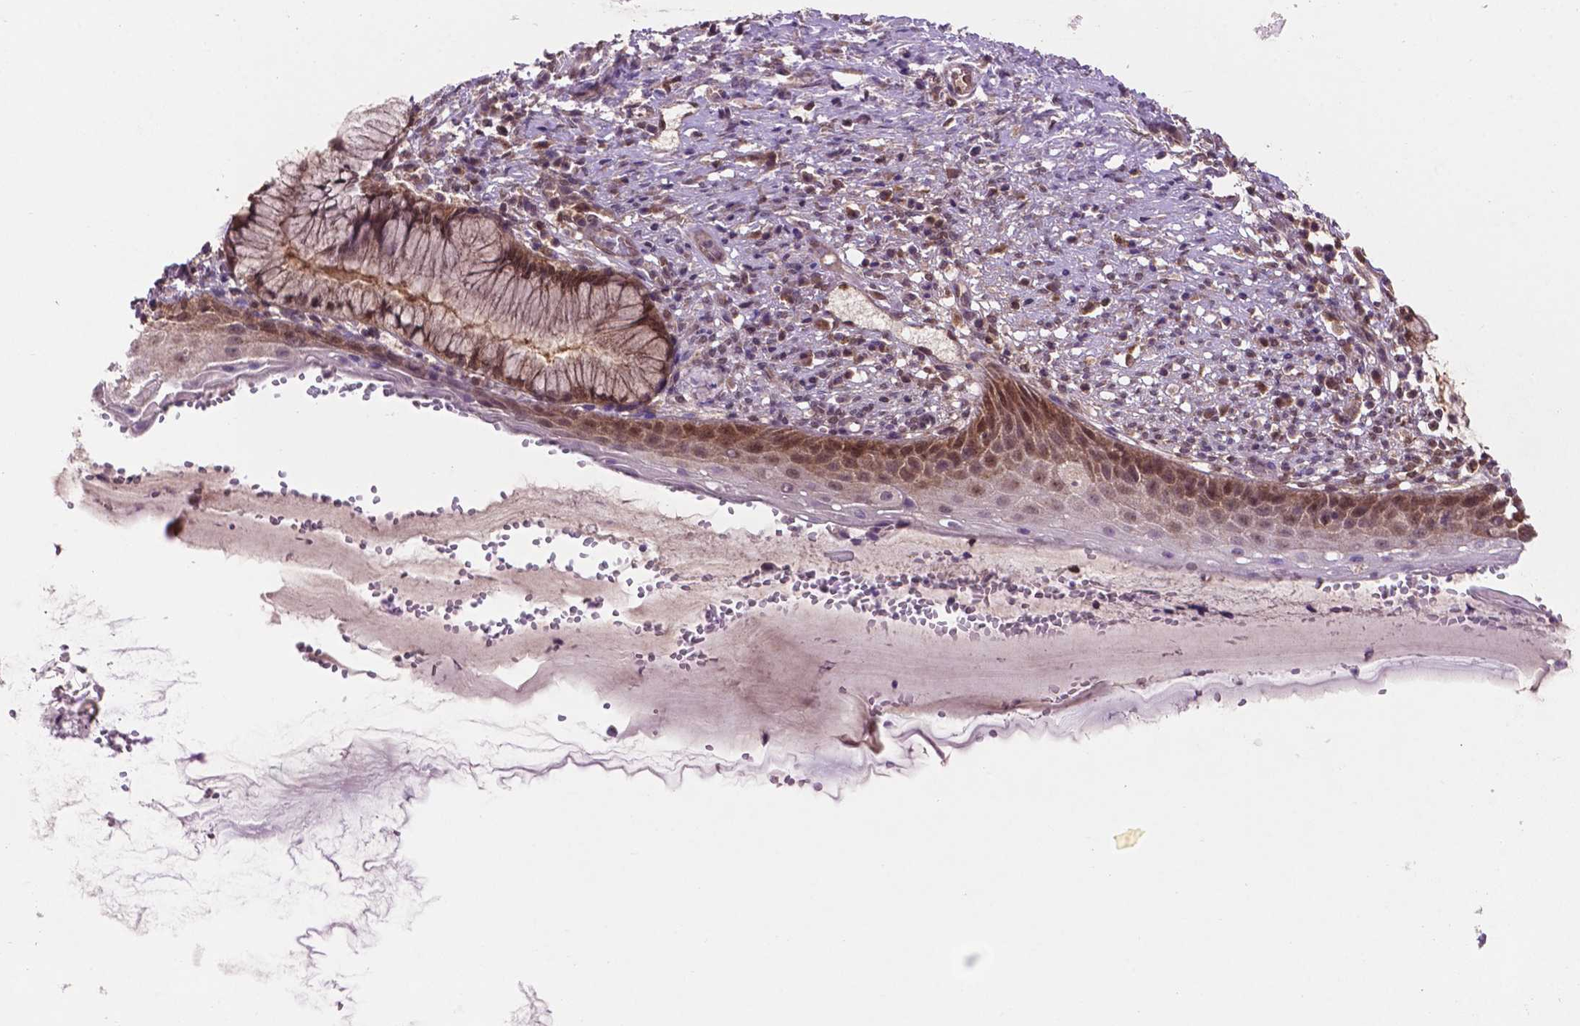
{"staining": {"intensity": "weak", "quantity": "25%-75%", "location": "cytoplasmic/membranous,nuclear"}, "tissue": "cervix", "cell_type": "Glandular cells", "image_type": "normal", "snomed": [{"axis": "morphology", "description": "Normal tissue, NOS"}, {"axis": "topography", "description": "Cervix"}], "caption": "This is a histology image of immunohistochemistry staining of benign cervix, which shows weak expression in the cytoplasmic/membranous,nuclear of glandular cells.", "gene": "UBE2L6", "patient": {"sex": "female", "age": 37}}